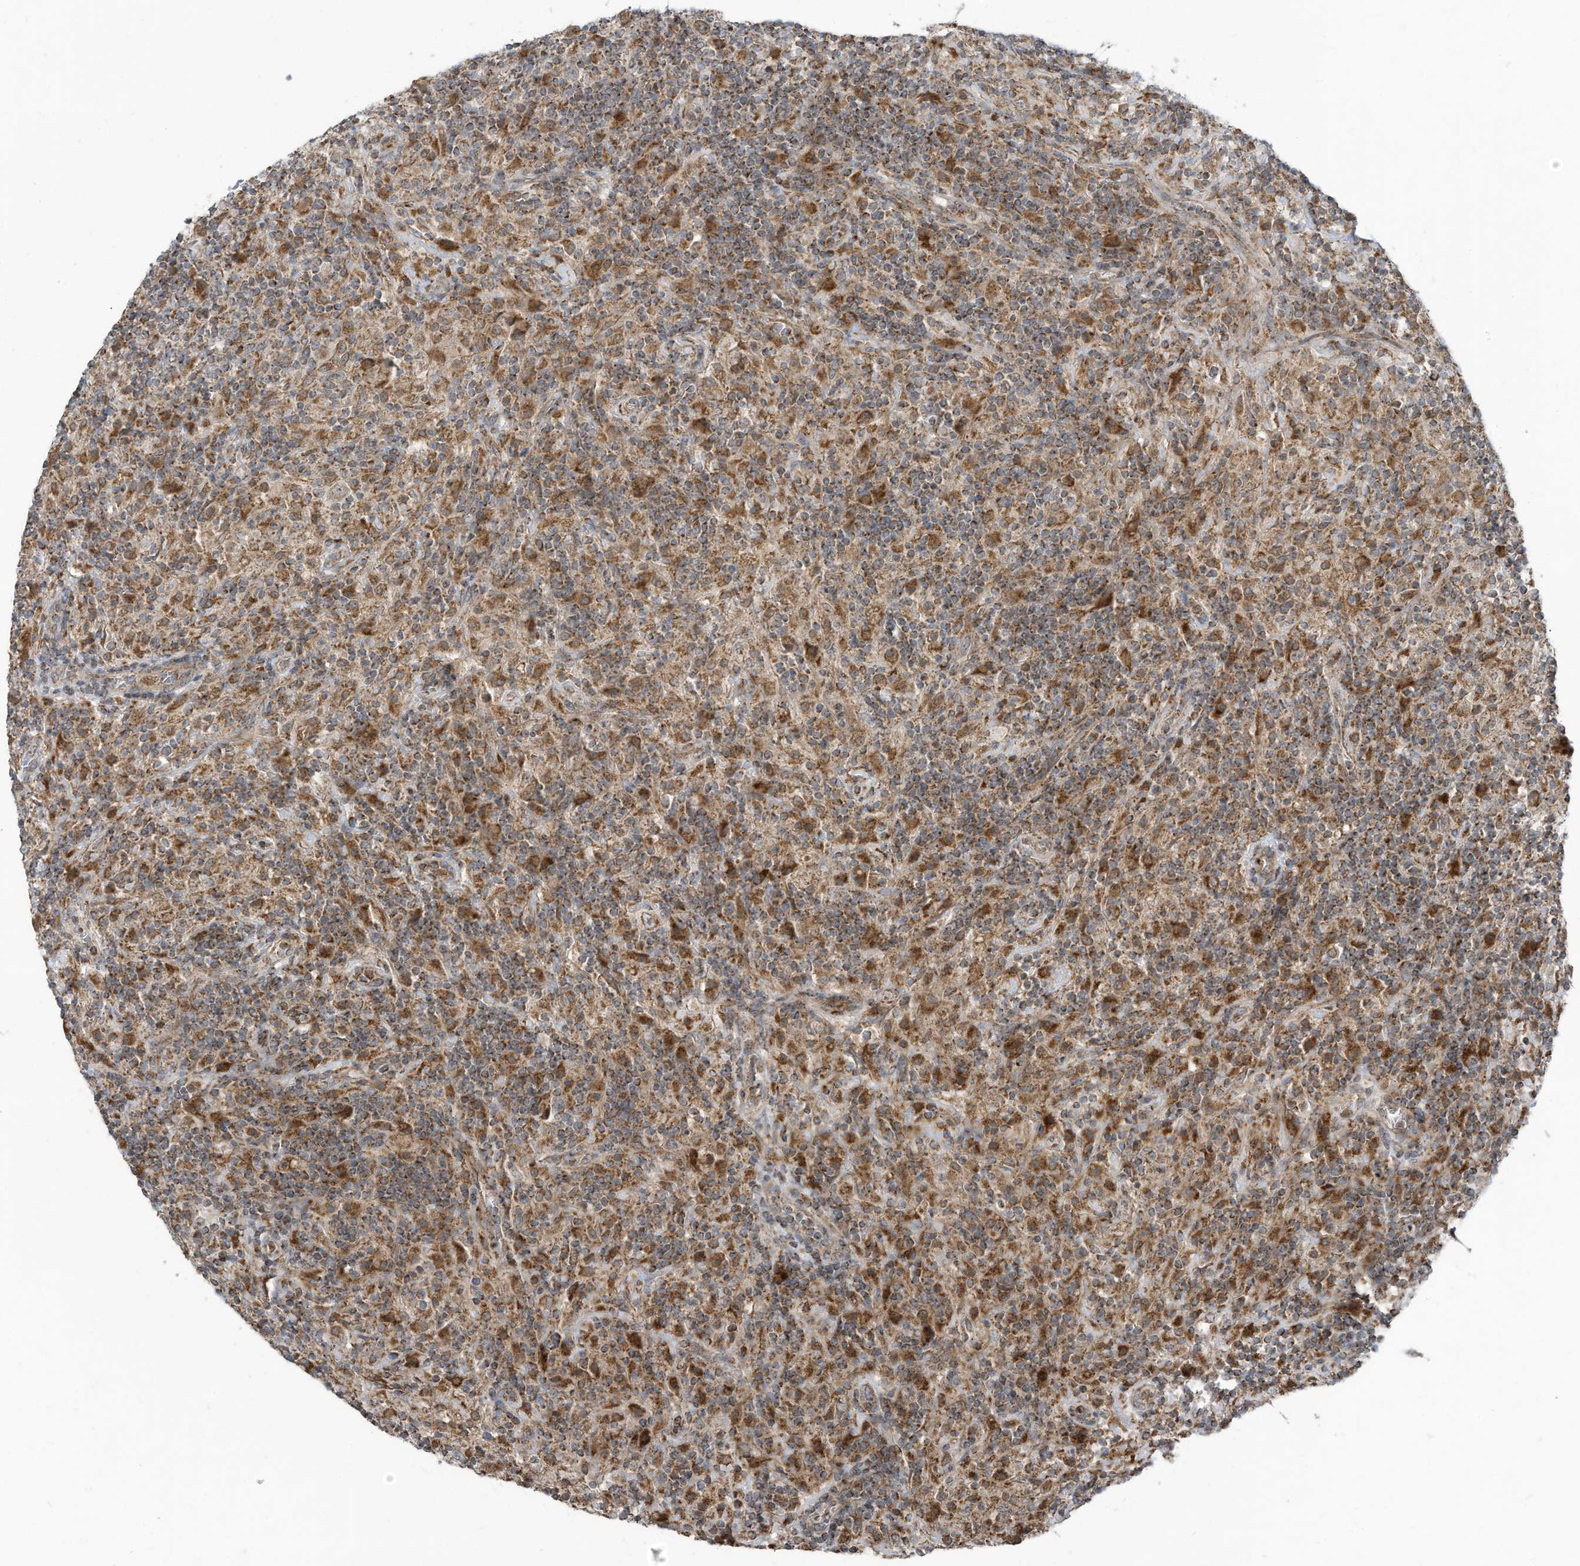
{"staining": {"intensity": "weak", "quantity": ">75%", "location": "cytoplasmic/membranous"}, "tissue": "lymphoma", "cell_type": "Tumor cells", "image_type": "cancer", "snomed": [{"axis": "morphology", "description": "Hodgkin's disease, NOS"}, {"axis": "topography", "description": "Lymph node"}], "caption": "This is a photomicrograph of immunohistochemistry (IHC) staining of Hodgkin's disease, which shows weak positivity in the cytoplasmic/membranous of tumor cells.", "gene": "C2orf74", "patient": {"sex": "male", "age": 70}}